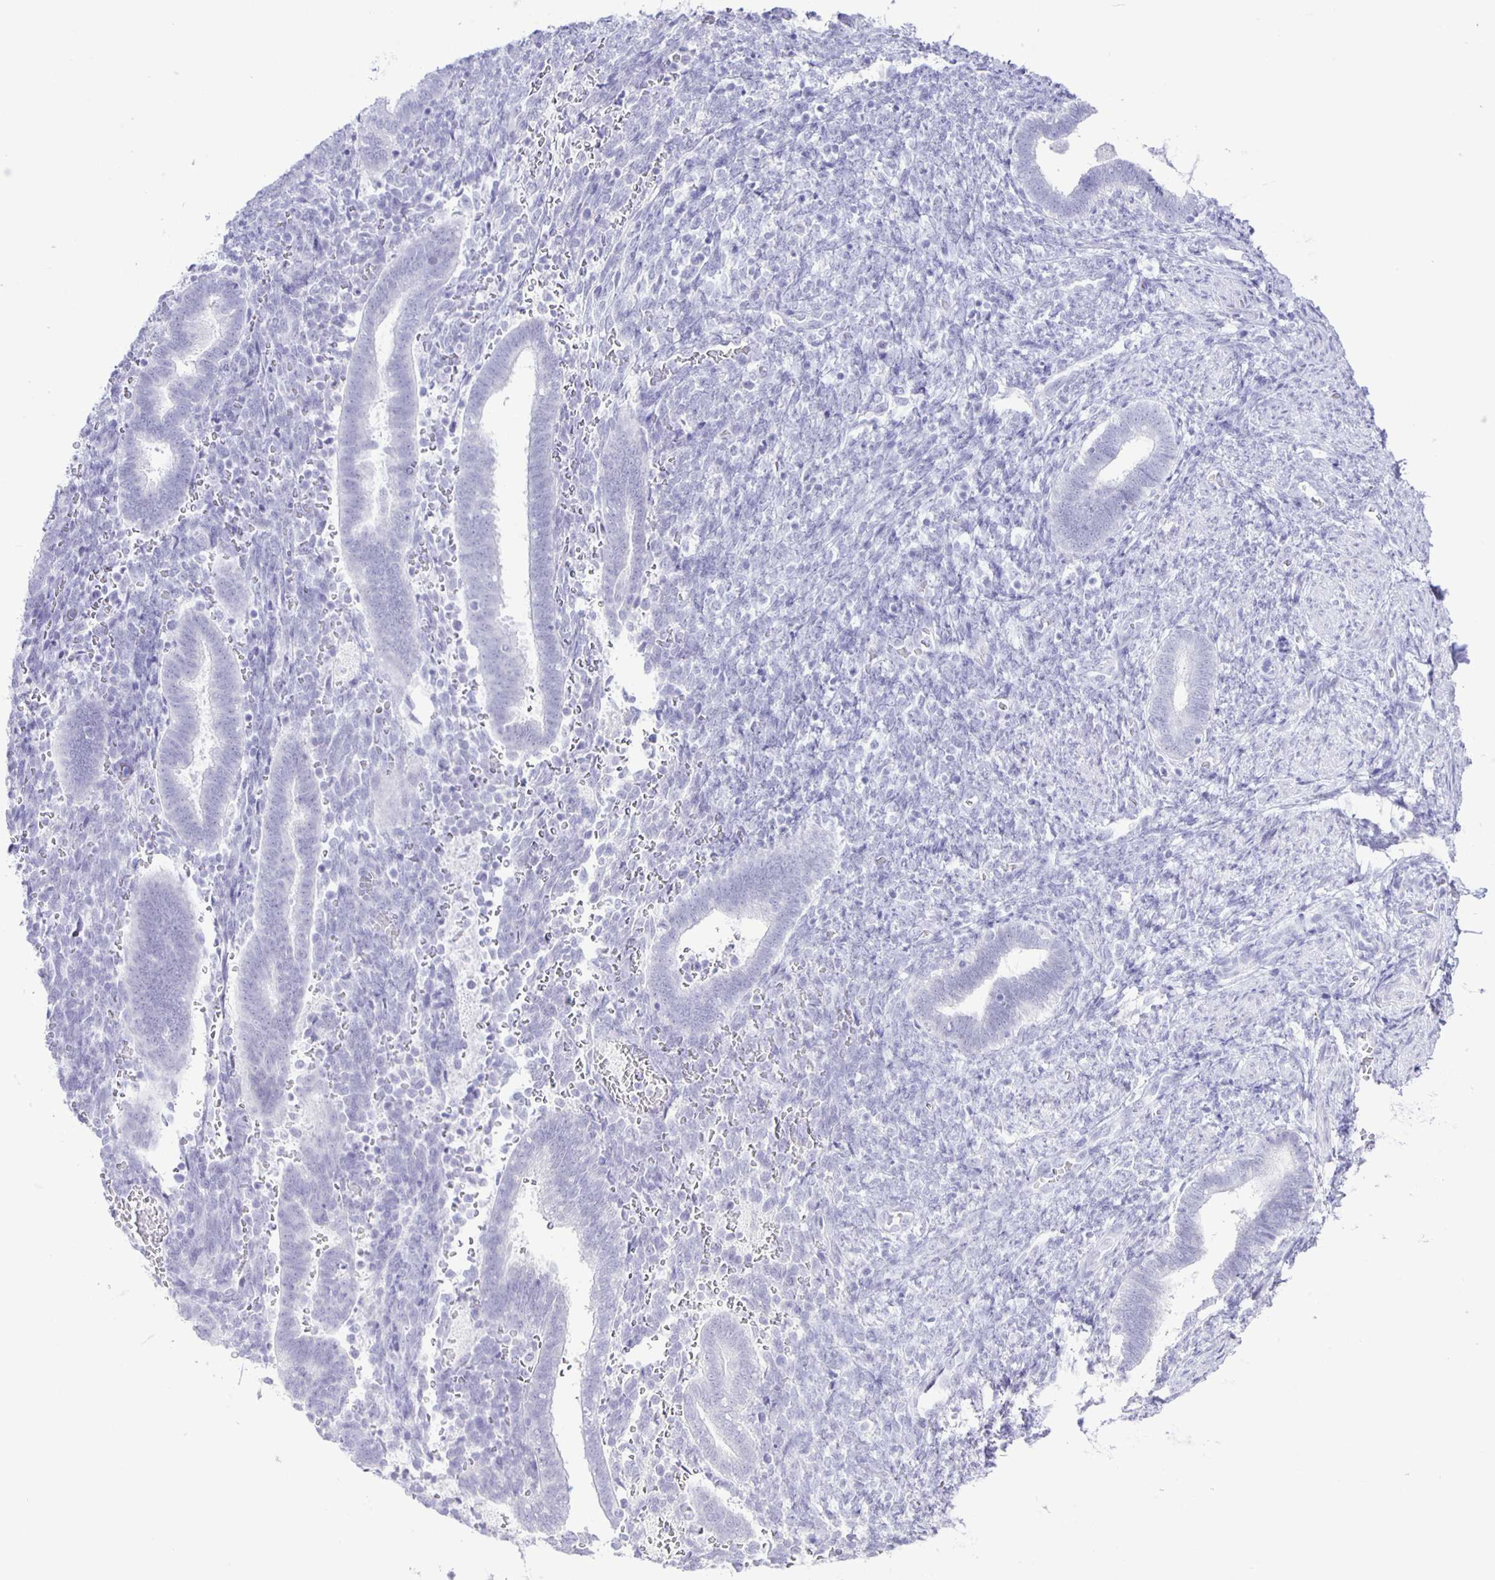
{"staining": {"intensity": "negative", "quantity": "none", "location": "none"}, "tissue": "endometrium", "cell_type": "Cells in endometrial stroma", "image_type": "normal", "snomed": [{"axis": "morphology", "description": "Normal tissue, NOS"}, {"axis": "topography", "description": "Endometrium"}], "caption": "DAB (3,3'-diaminobenzidine) immunohistochemical staining of unremarkable human endometrium exhibits no significant expression in cells in endometrial stroma. (Brightfield microscopy of DAB immunohistochemistry (IHC) at high magnification).", "gene": "EZHIP", "patient": {"sex": "female", "age": 34}}